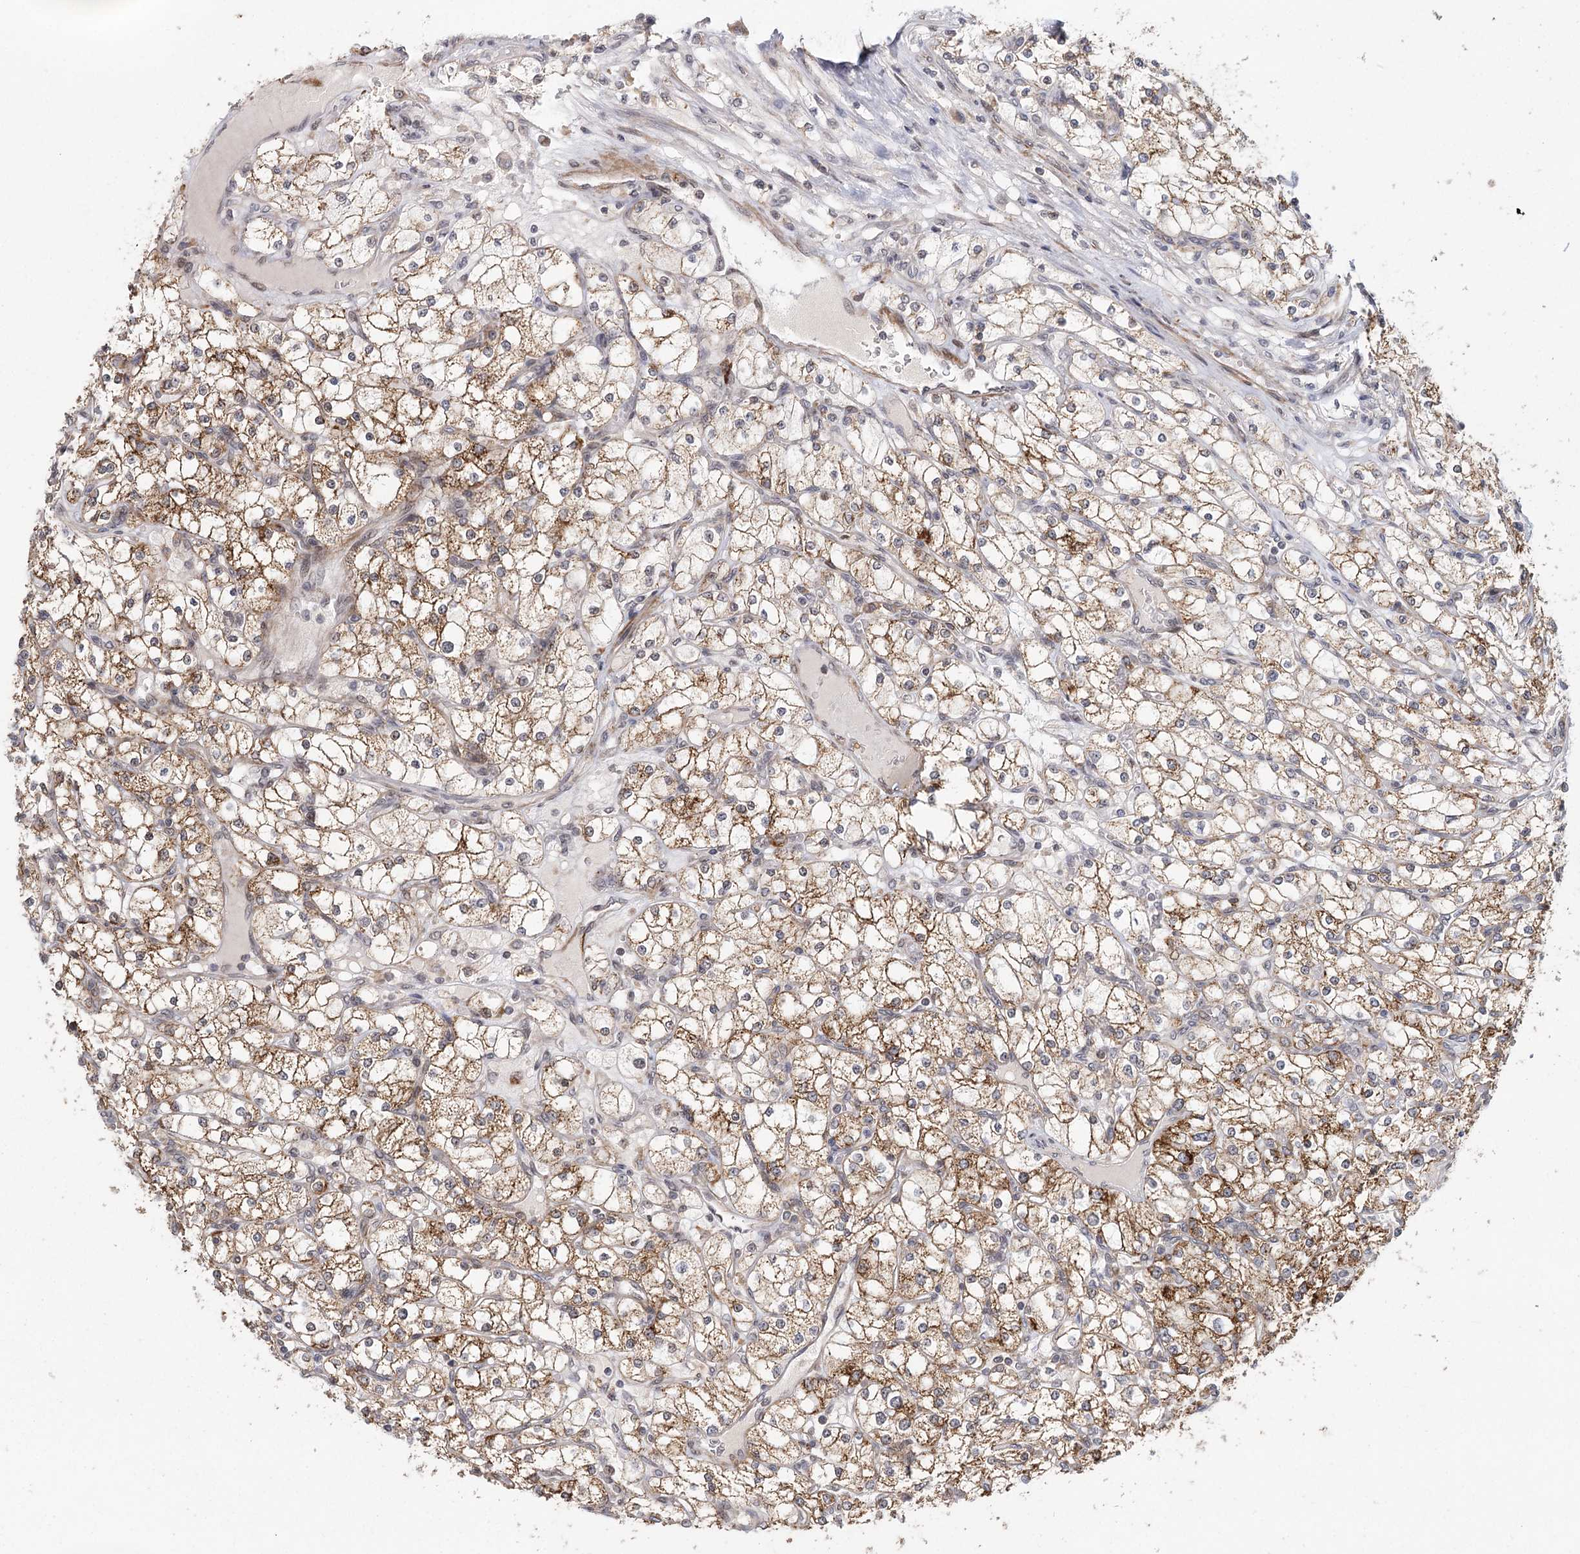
{"staining": {"intensity": "moderate", "quantity": ">75%", "location": "cytoplasmic/membranous"}, "tissue": "renal cancer", "cell_type": "Tumor cells", "image_type": "cancer", "snomed": [{"axis": "morphology", "description": "Adenocarcinoma, NOS"}, {"axis": "topography", "description": "Kidney"}], "caption": "Immunohistochemistry (DAB) staining of renal cancer (adenocarcinoma) shows moderate cytoplasmic/membranous protein positivity in about >75% of tumor cells.", "gene": "ZCCHC24", "patient": {"sex": "male", "age": 80}}